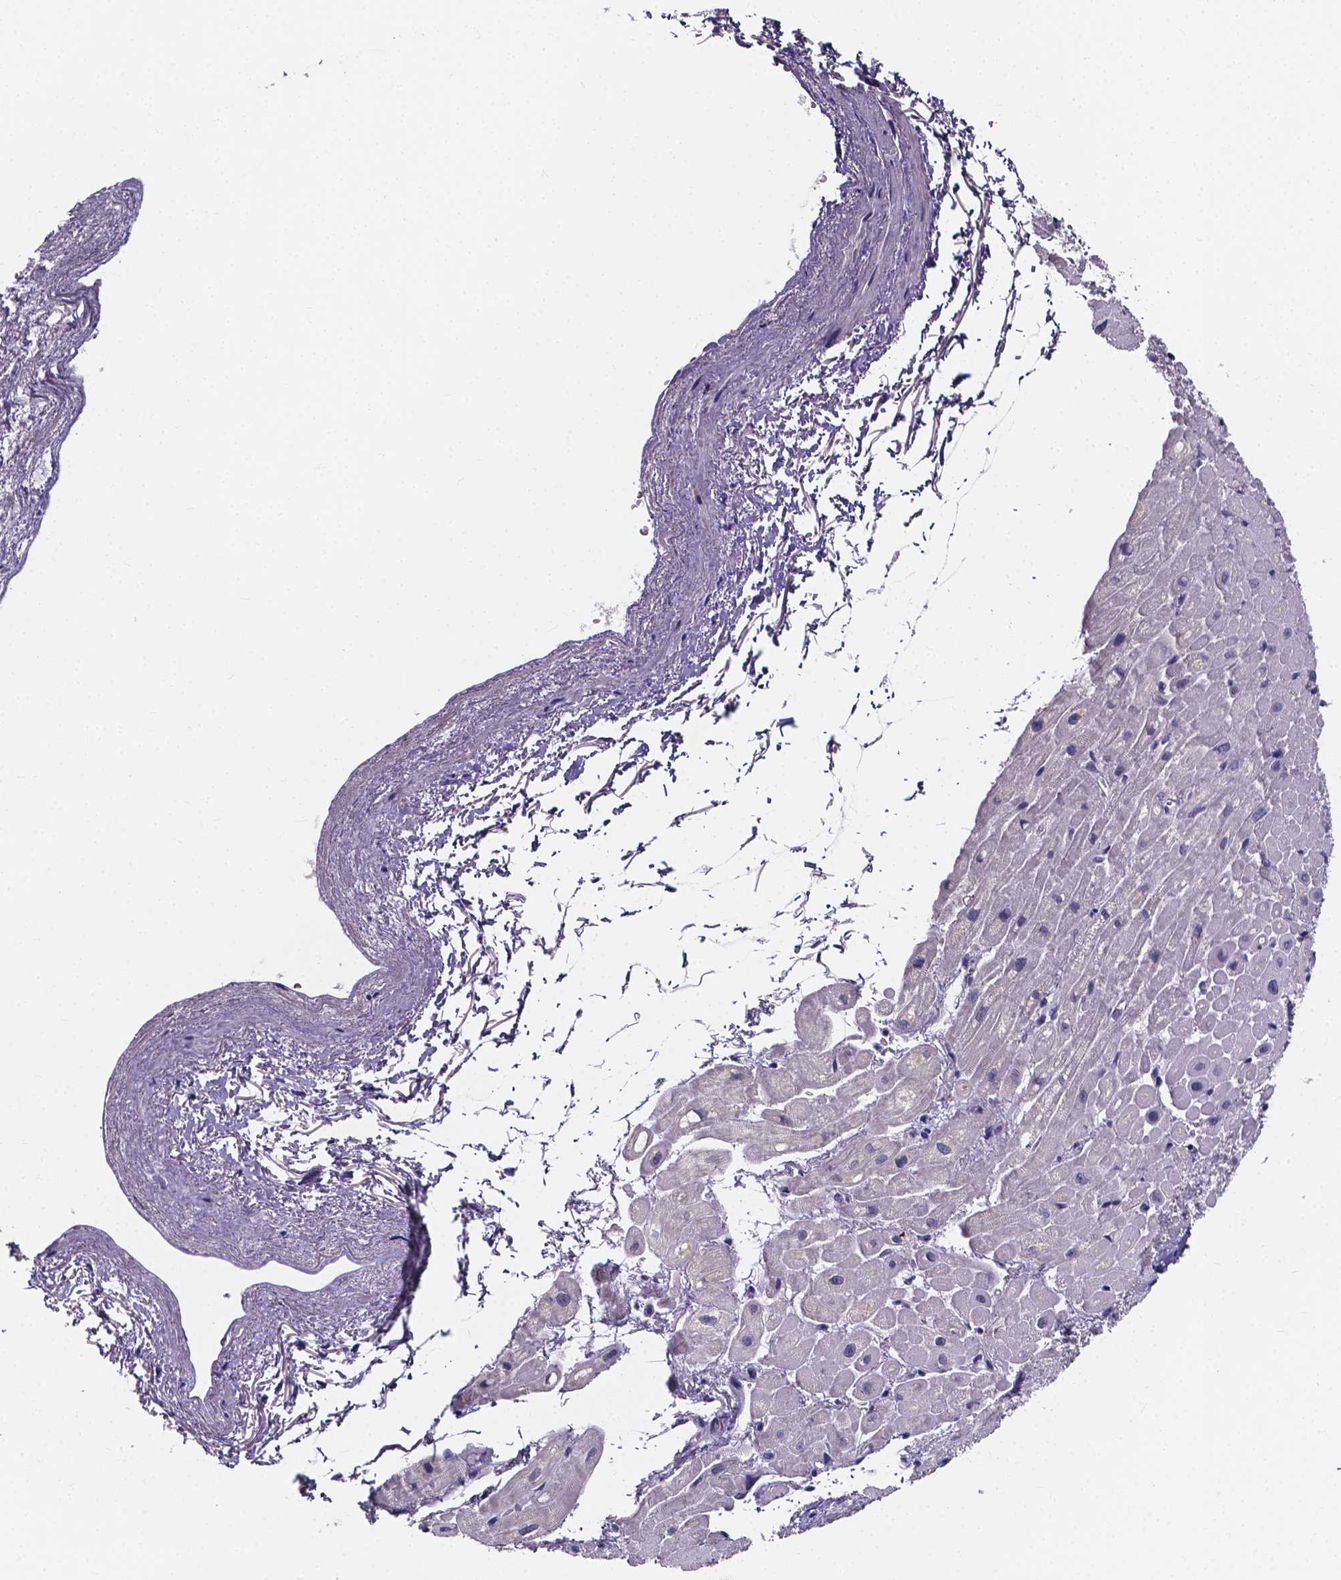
{"staining": {"intensity": "negative", "quantity": "none", "location": "none"}, "tissue": "heart muscle", "cell_type": "Cardiomyocytes", "image_type": "normal", "snomed": [{"axis": "morphology", "description": "Normal tissue, NOS"}, {"axis": "topography", "description": "Heart"}], "caption": "High power microscopy photomicrograph of an immunohistochemistry (IHC) image of normal heart muscle, revealing no significant staining in cardiomyocytes.", "gene": "SPOCD1", "patient": {"sex": "male", "age": 62}}